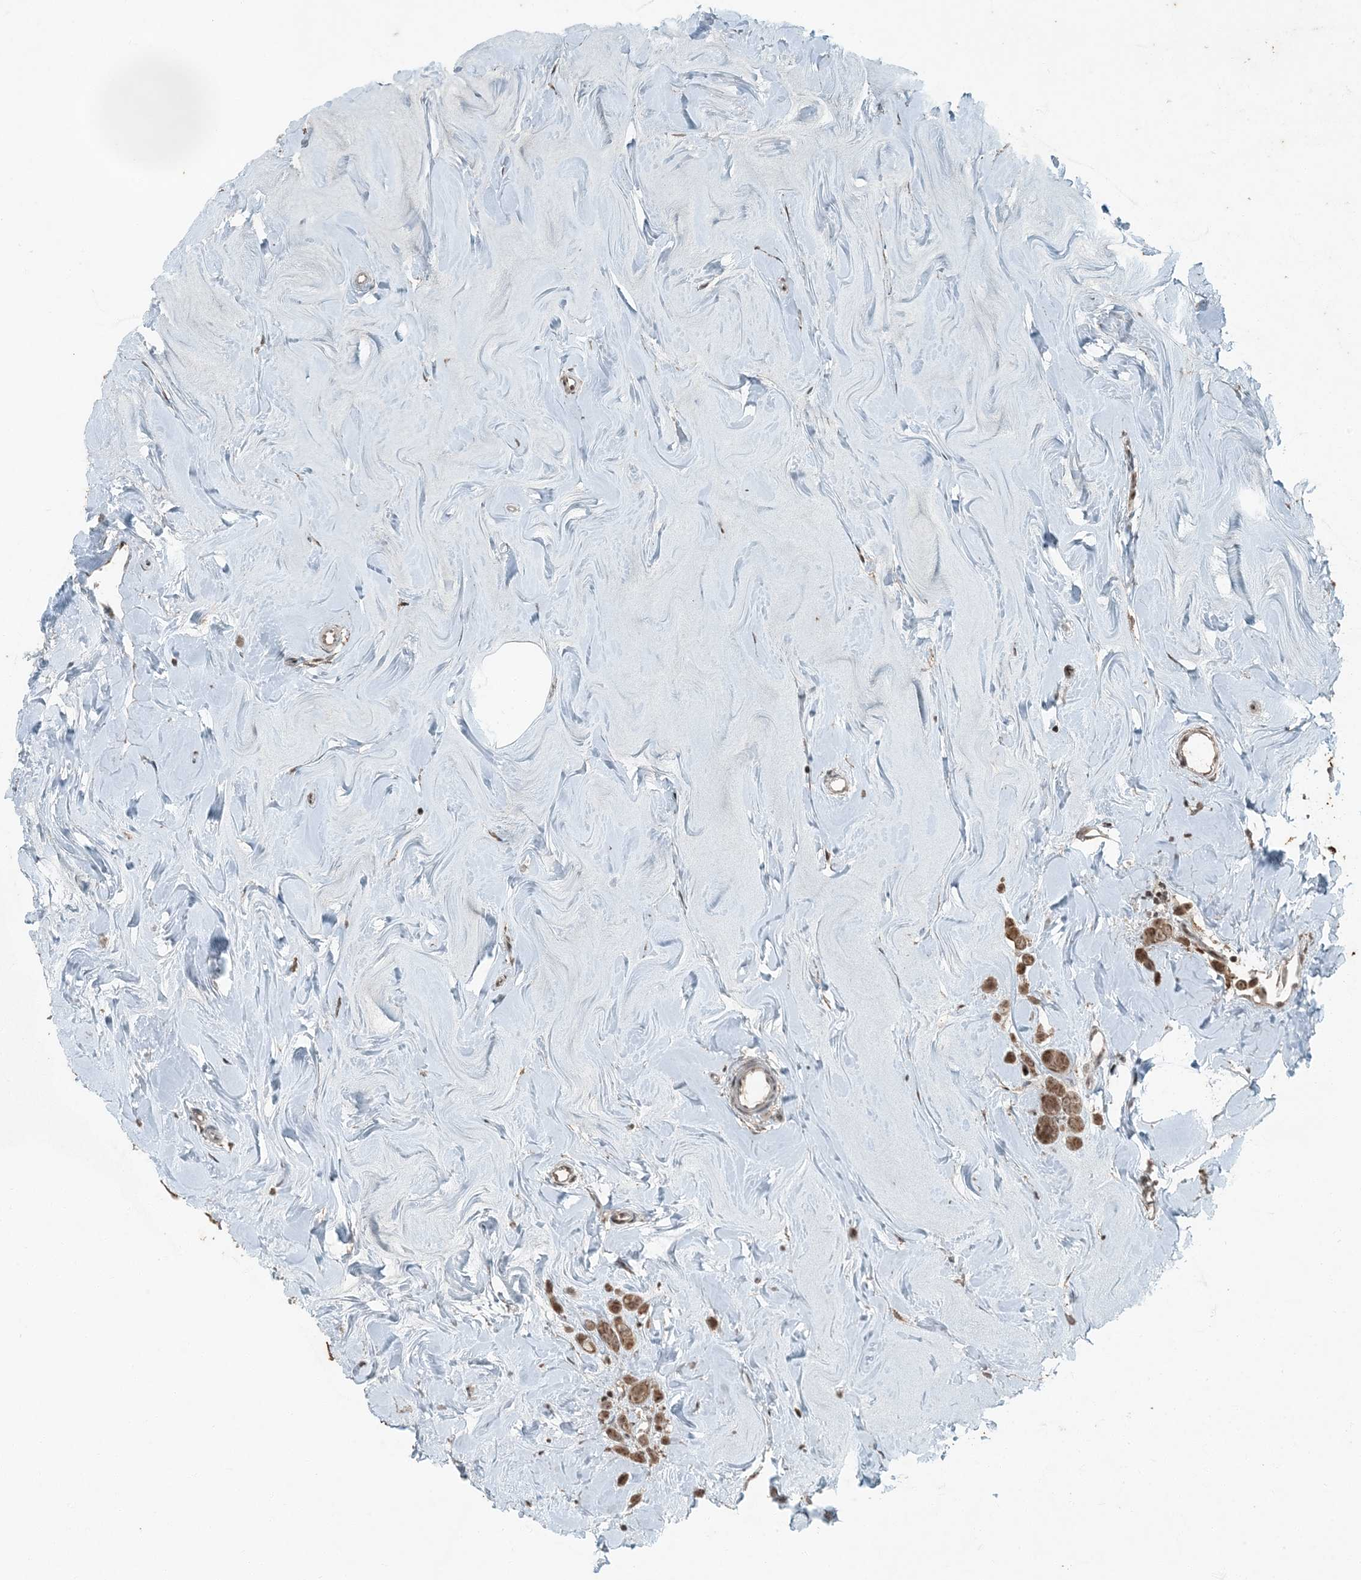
{"staining": {"intensity": "moderate", "quantity": ">75%", "location": "nuclear"}, "tissue": "breast cancer", "cell_type": "Tumor cells", "image_type": "cancer", "snomed": [{"axis": "morphology", "description": "Lobular carcinoma"}, {"axis": "topography", "description": "Breast"}], "caption": "A high-resolution histopathology image shows IHC staining of lobular carcinoma (breast), which reveals moderate nuclear expression in about >75% of tumor cells.", "gene": "TADA2B", "patient": {"sex": "female", "age": 47}}